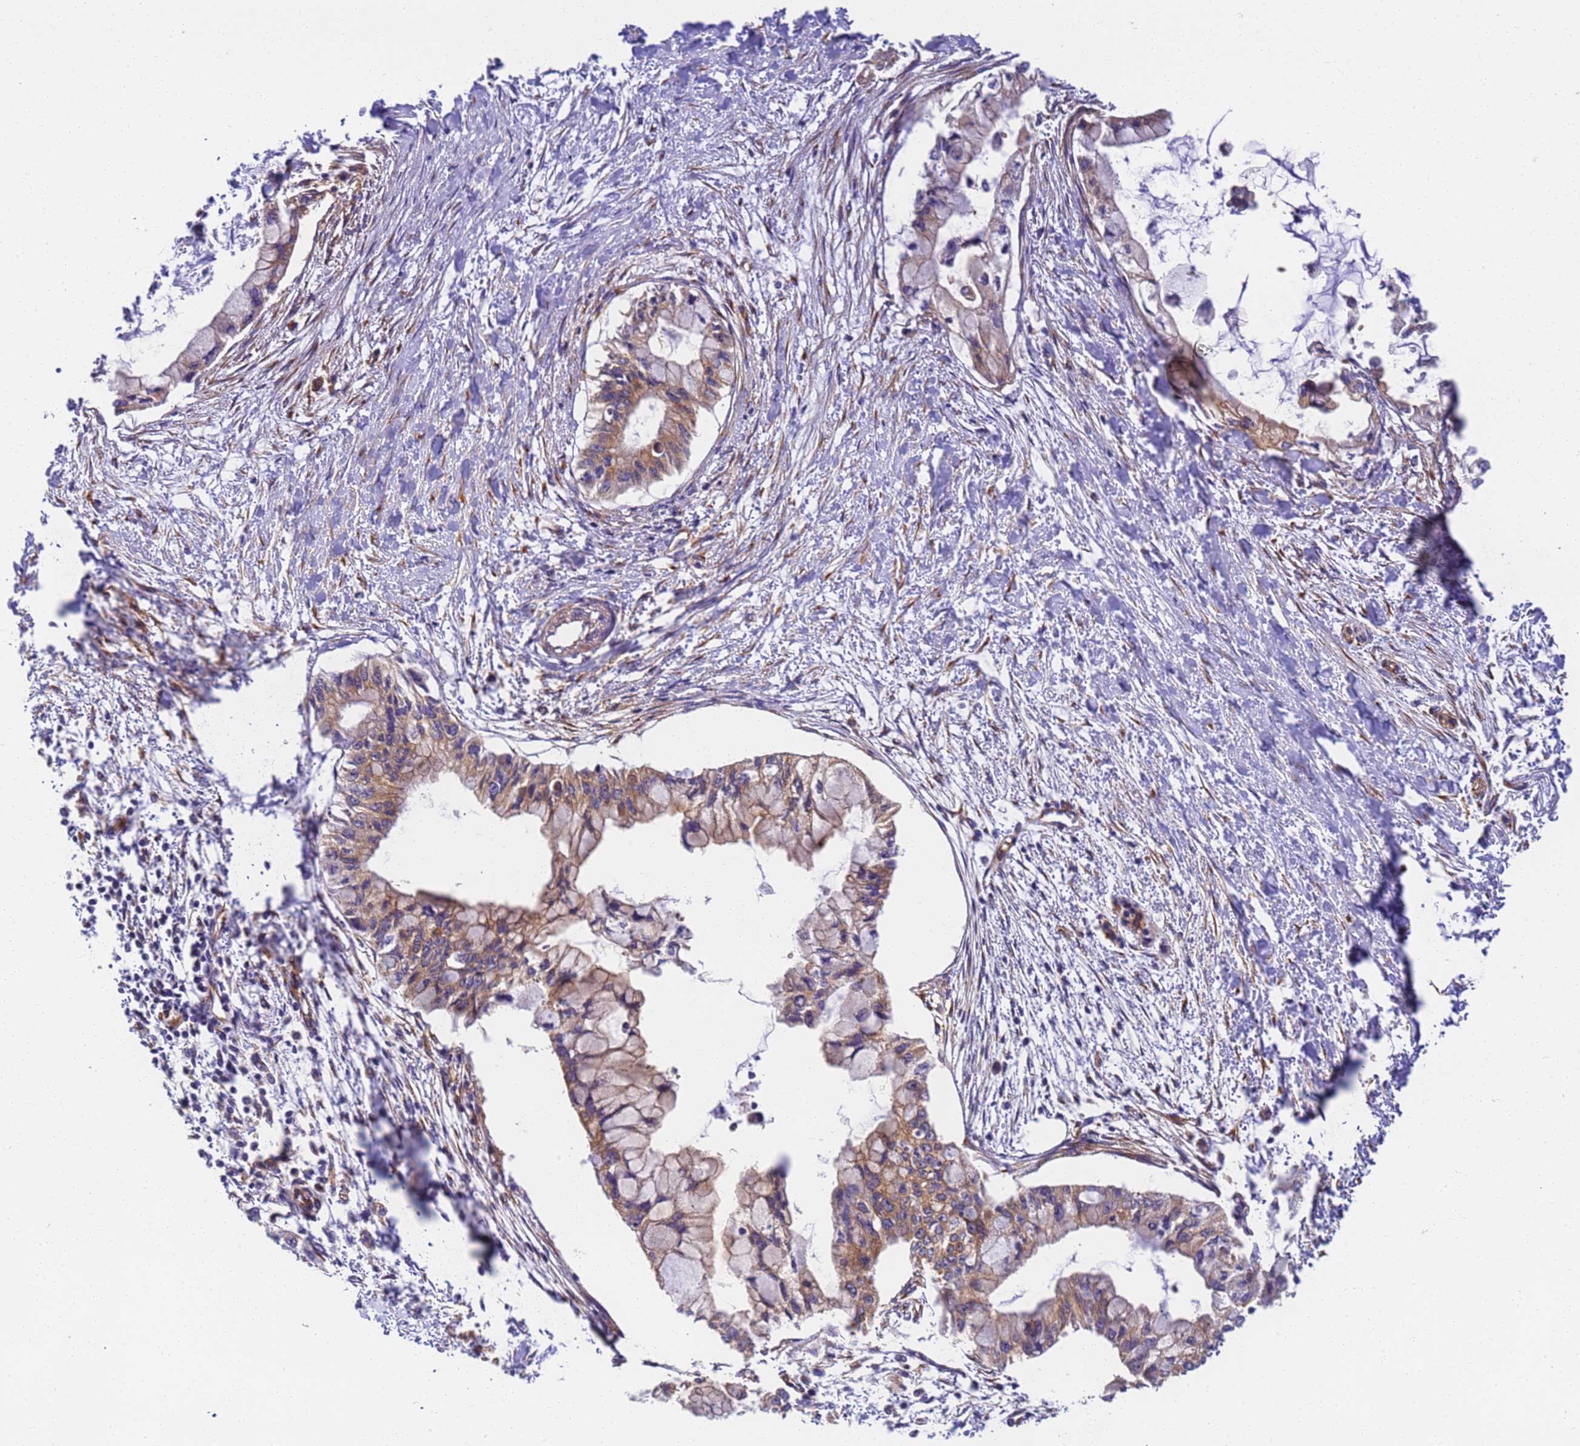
{"staining": {"intensity": "moderate", "quantity": "25%-75%", "location": "cytoplasmic/membranous"}, "tissue": "pancreatic cancer", "cell_type": "Tumor cells", "image_type": "cancer", "snomed": [{"axis": "morphology", "description": "Adenocarcinoma, NOS"}, {"axis": "topography", "description": "Pancreas"}], "caption": "Pancreatic cancer (adenocarcinoma) was stained to show a protein in brown. There is medium levels of moderate cytoplasmic/membranous staining in about 25%-75% of tumor cells. (DAB IHC, brown staining for protein, blue staining for nuclei).", "gene": "DYNC1I2", "patient": {"sex": "male", "age": 48}}